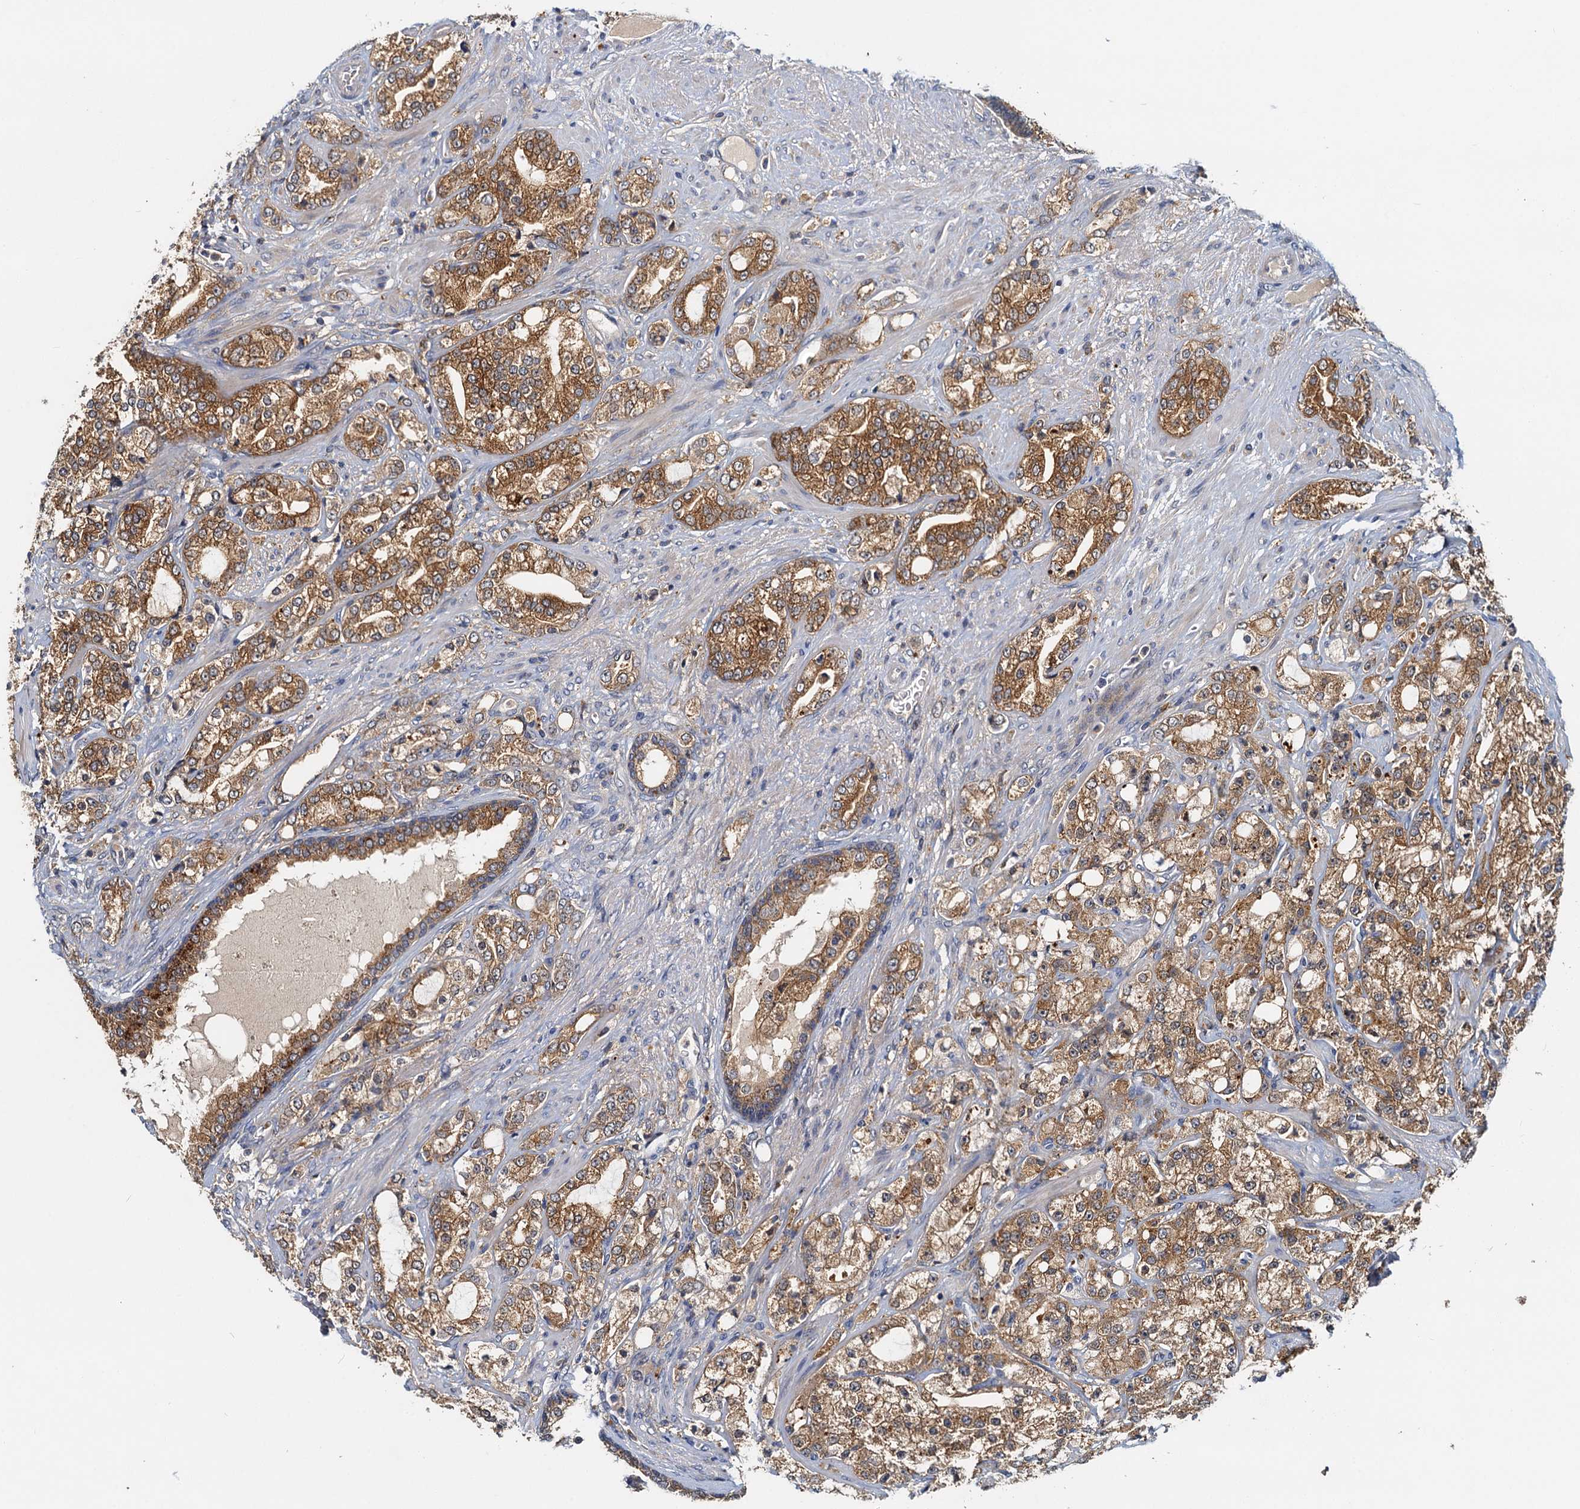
{"staining": {"intensity": "moderate", "quantity": ">75%", "location": "cytoplasmic/membranous"}, "tissue": "prostate cancer", "cell_type": "Tumor cells", "image_type": "cancer", "snomed": [{"axis": "morphology", "description": "Adenocarcinoma, High grade"}, {"axis": "topography", "description": "Prostate"}], "caption": "IHC histopathology image of neoplastic tissue: prostate cancer (adenocarcinoma (high-grade)) stained using immunohistochemistry demonstrates medium levels of moderate protein expression localized specifically in the cytoplasmic/membranous of tumor cells, appearing as a cytoplasmic/membranous brown color.", "gene": "TOLLIP", "patient": {"sex": "male", "age": 64}}